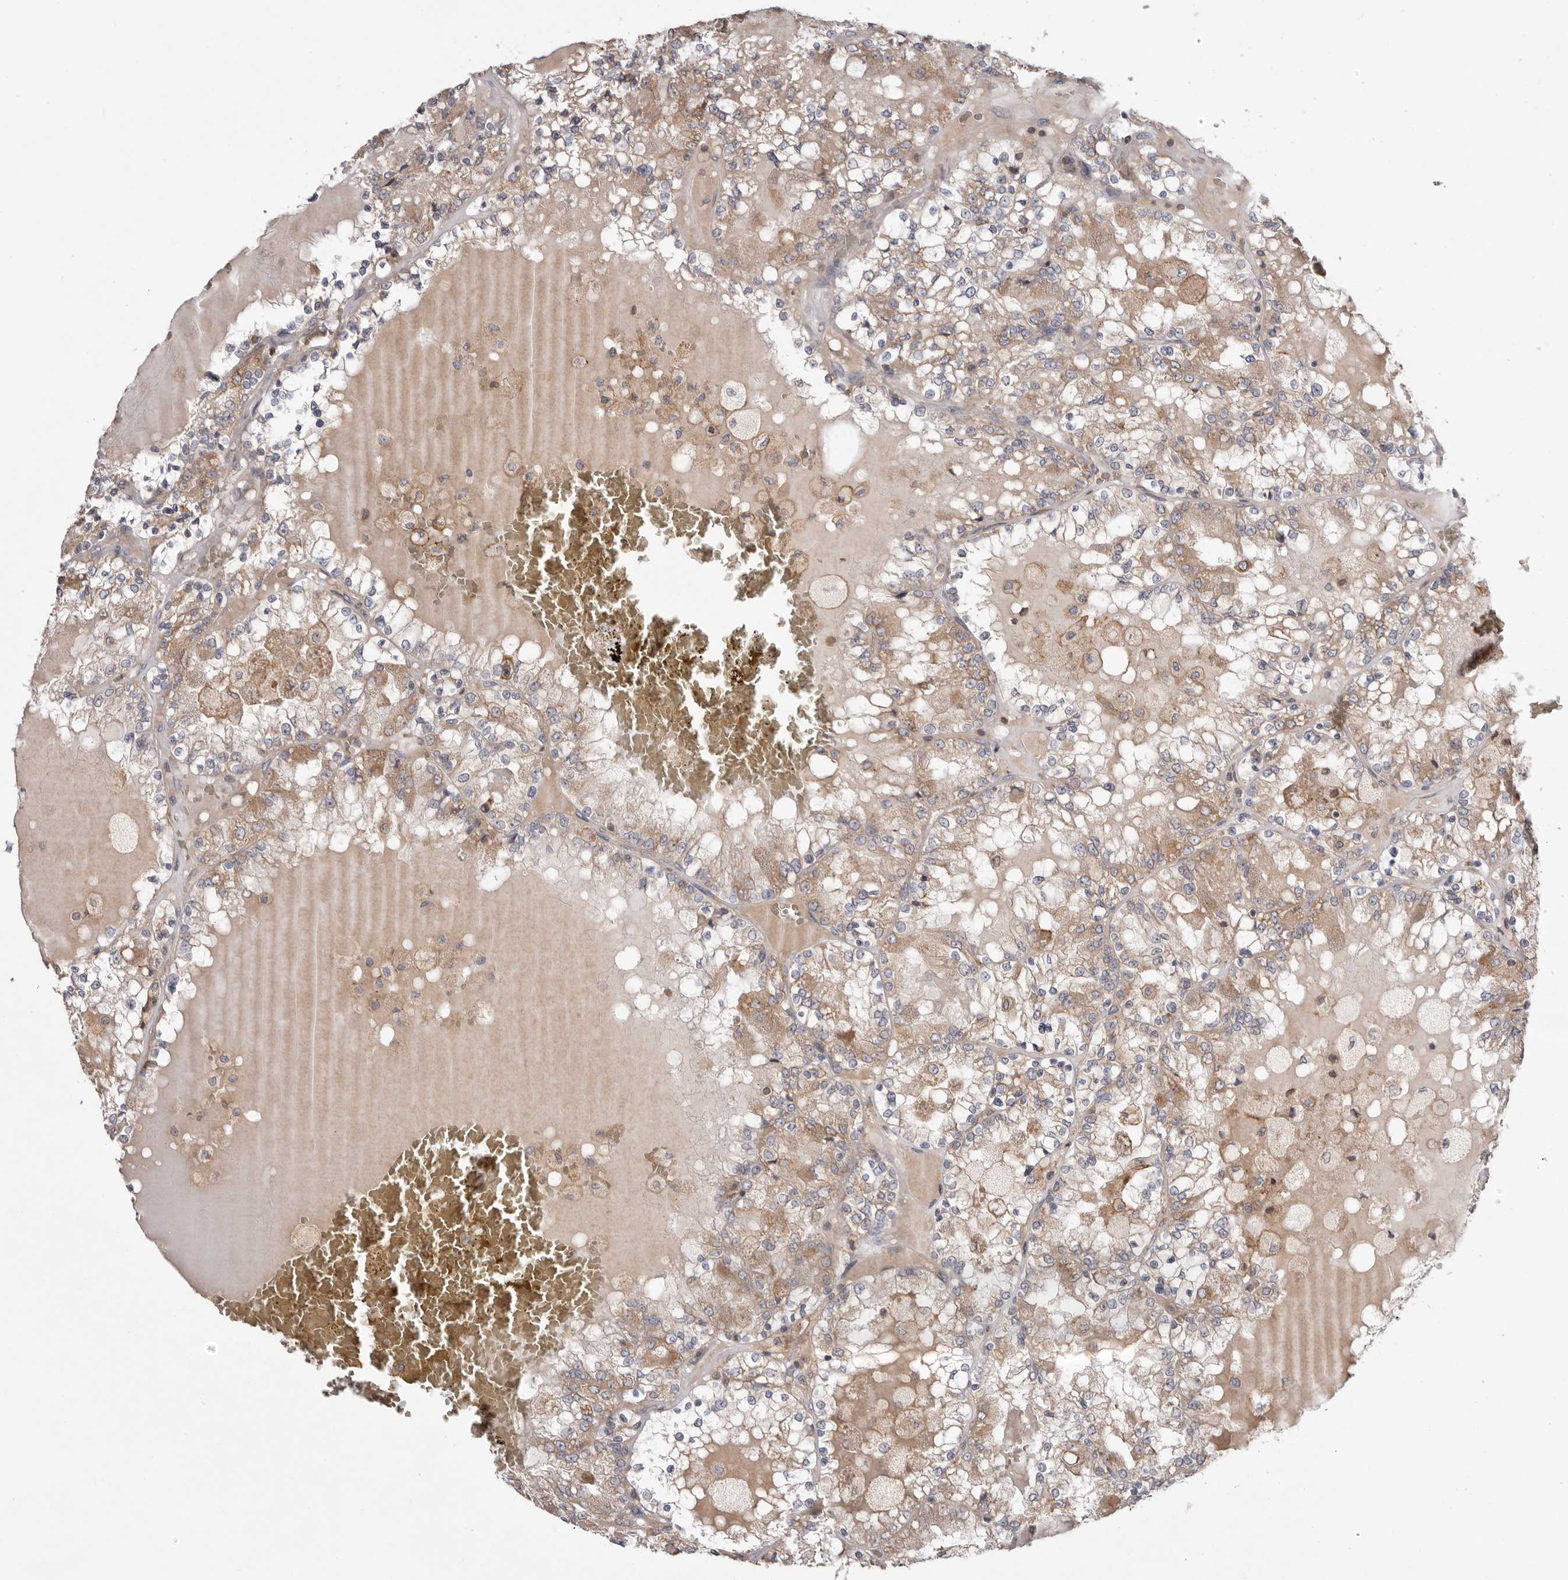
{"staining": {"intensity": "weak", "quantity": "25%-75%", "location": "cytoplasmic/membranous"}, "tissue": "renal cancer", "cell_type": "Tumor cells", "image_type": "cancer", "snomed": [{"axis": "morphology", "description": "Adenocarcinoma, NOS"}, {"axis": "topography", "description": "Kidney"}], "caption": "Weak cytoplasmic/membranous protein staining is seen in approximately 25%-75% of tumor cells in adenocarcinoma (renal).", "gene": "TMUB1", "patient": {"sex": "female", "age": 56}}